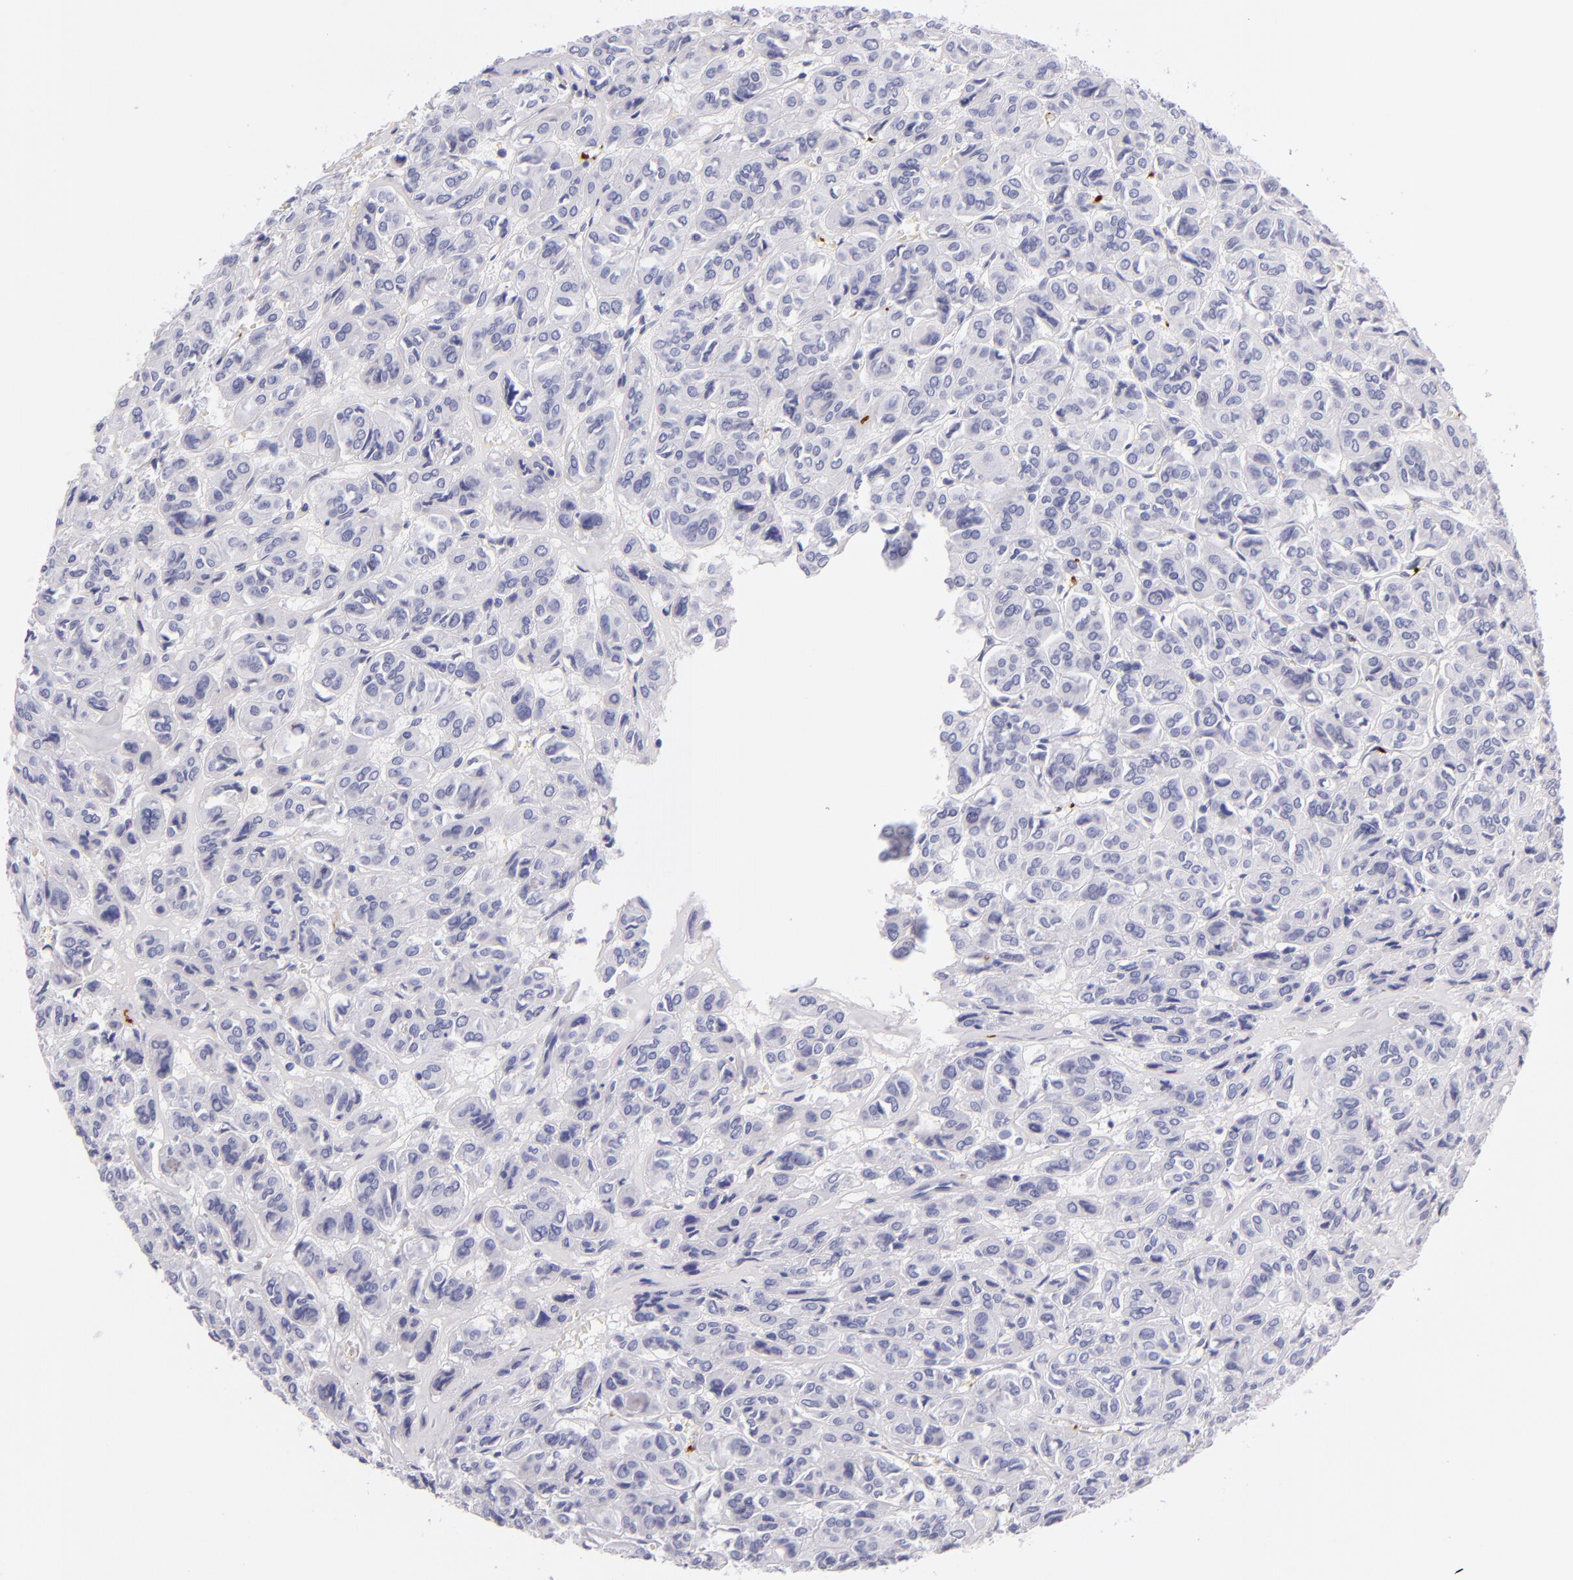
{"staining": {"intensity": "negative", "quantity": "none", "location": "none"}, "tissue": "thyroid cancer", "cell_type": "Tumor cells", "image_type": "cancer", "snomed": [{"axis": "morphology", "description": "Follicular adenoma carcinoma, NOS"}, {"axis": "topography", "description": "Thyroid gland"}], "caption": "The image exhibits no significant positivity in tumor cells of thyroid cancer (follicular adenoma carcinoma).", "gene": "GP1BA", "patient": {"sex": "female", "age": 71}}